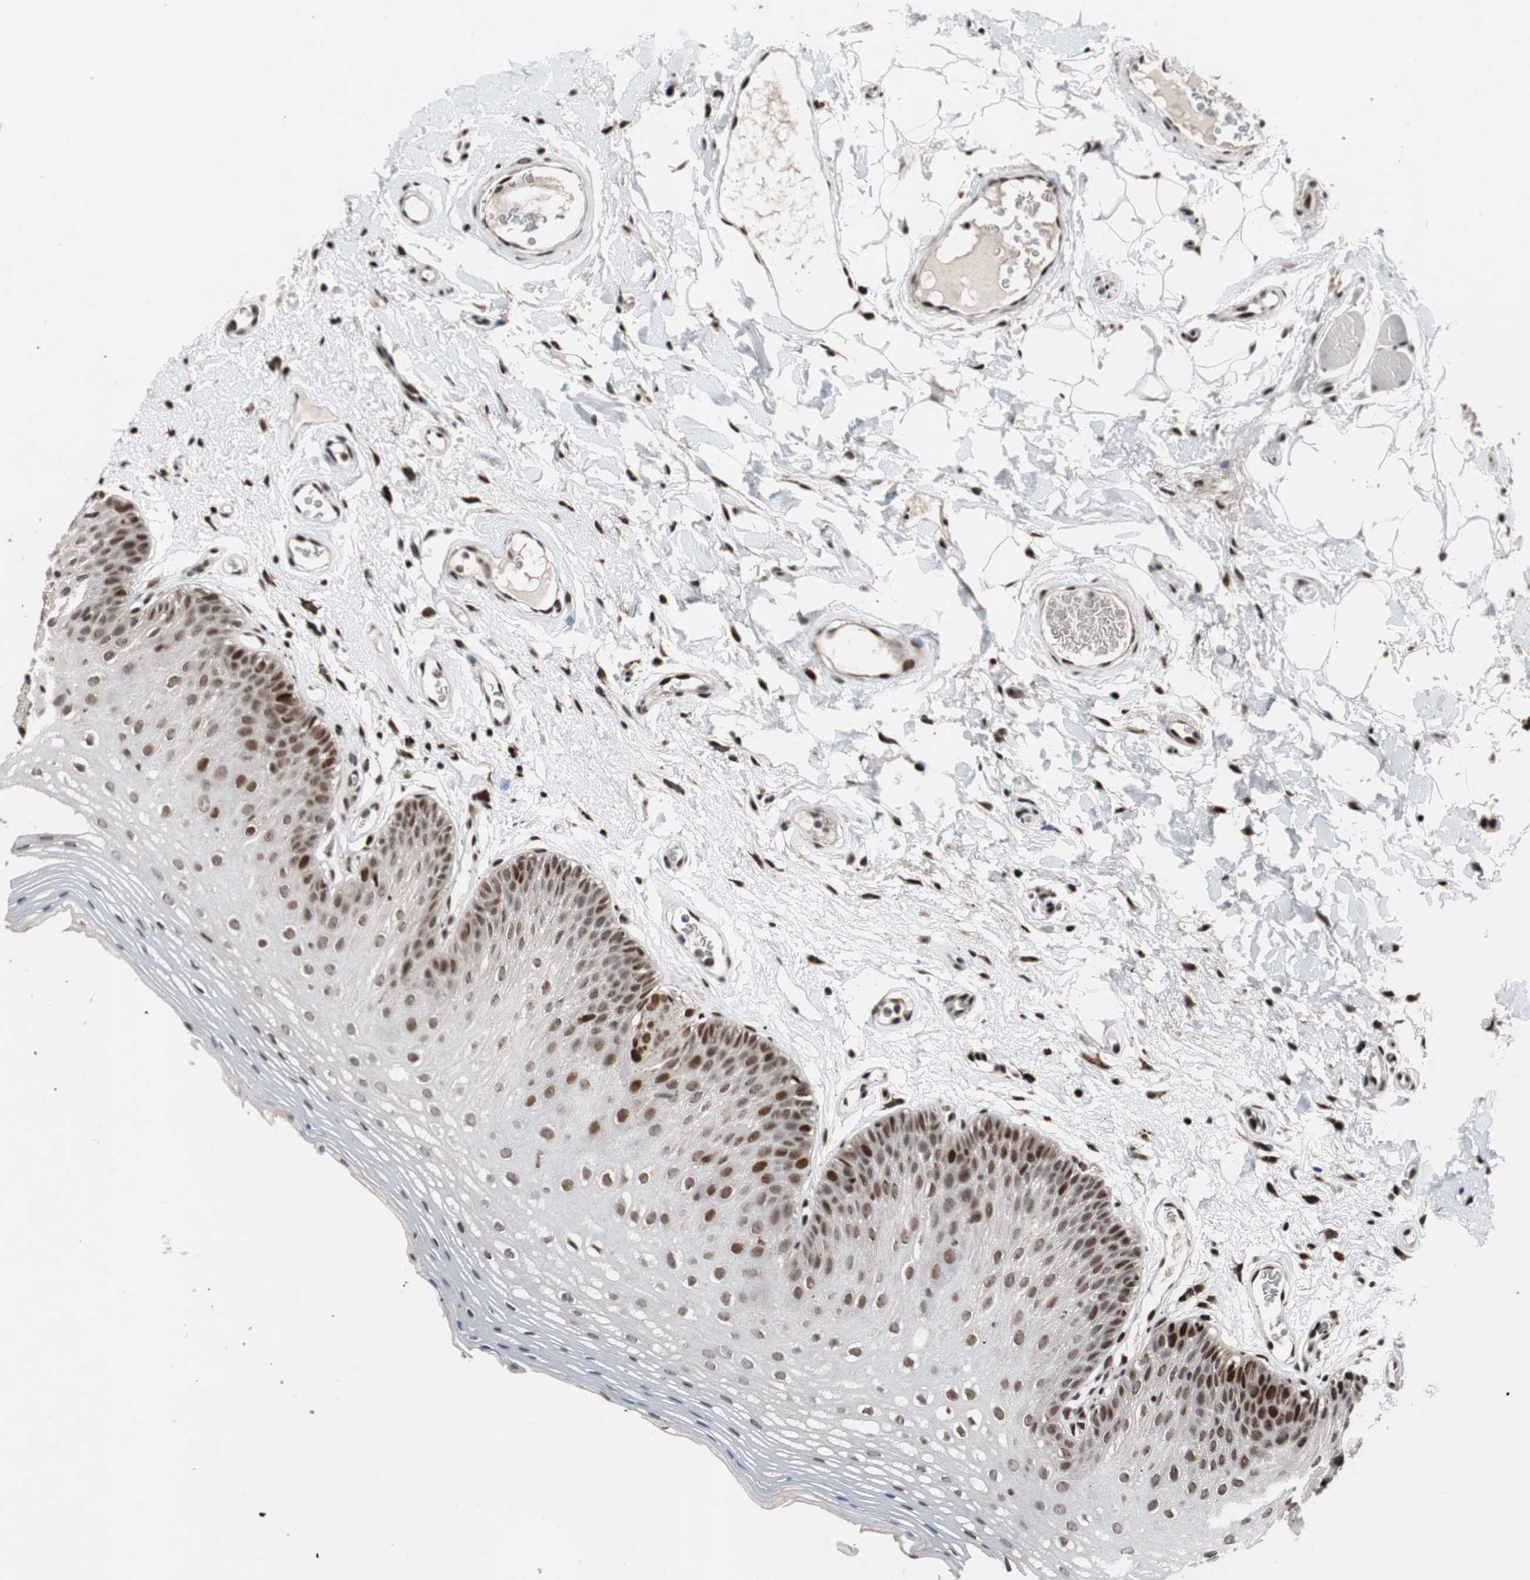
{"staining": {"intensity": "moderate", "quantity": "25%-75%", "location": "nuclear"}, "tissue": "oral mucosa", "cell_type": "Squamous epithelial cells", "image_type": "normal", "snomed": [{"axis": "morphology", "description": "Normal tissue, NOS"}, {"axis": "morphology", "description": "Squamous cell carcinoma, NOS"}, {"axis": "topography", "description": "Skeletal muscle"}, {"axis": "topography", "description": "Oral tissue"}], "caption": "Human oral mucosa stained with a brown dye shows moderate nuclear positive expression in about 25%-75% of squamous epithelial cells.", "gene": "NBL1", "patient": {"sex": "male", "age": 71}}